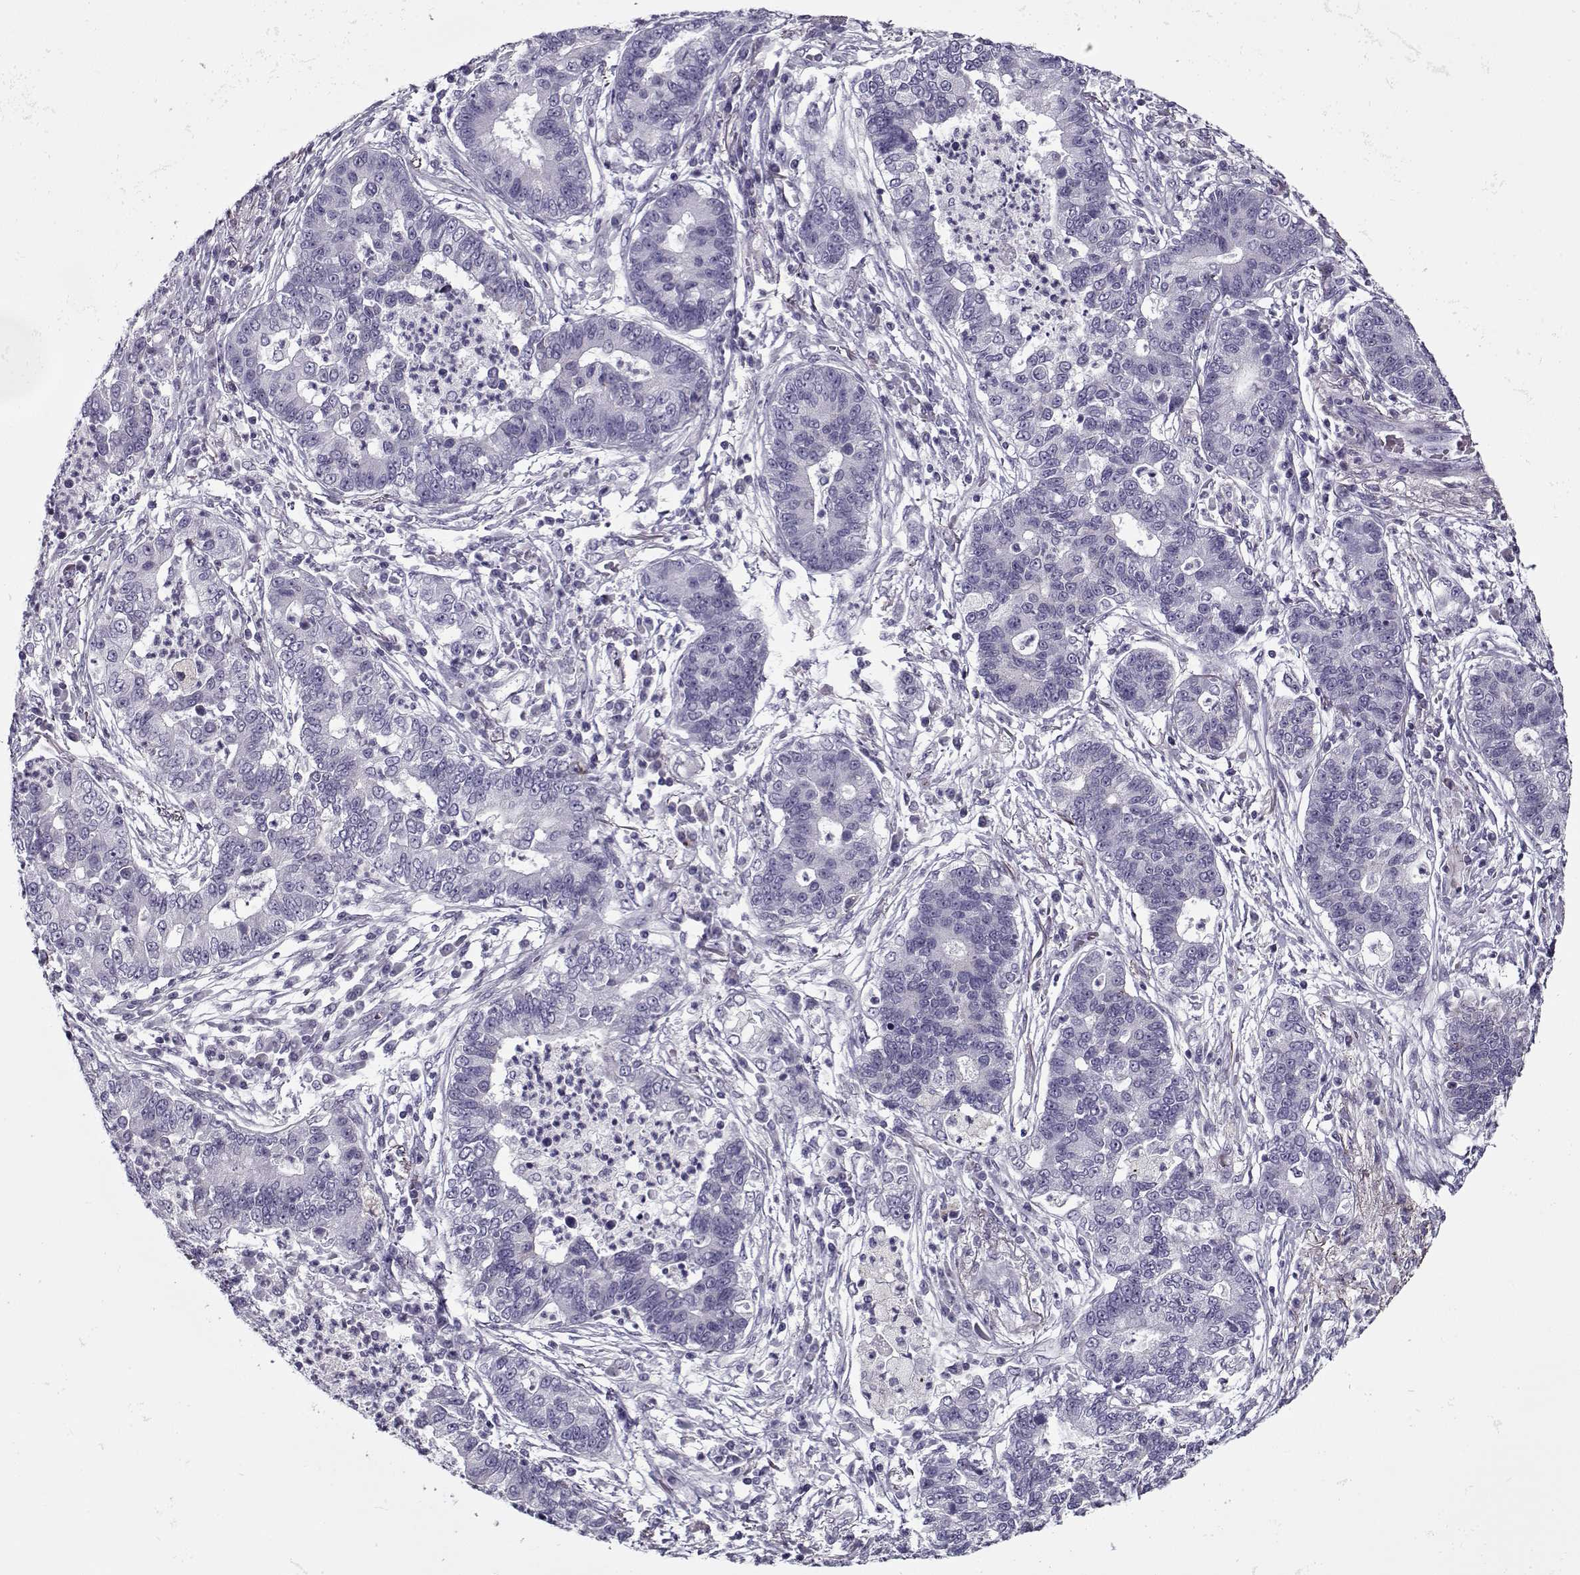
{"staining": {"intensity": "negative", "quantity": "none", "location": "none"}, "tissue": "lung cancer", "cell_type": "Tumor cells", "image_type": "cancer", "snomed": [{"axis": "morphology", "description": "Adenocarcinoma, NOS"}, {"axis": "topography", "description": "Lung"}], "caption": "Immunohistochemistry (IHC) of lung cancer (adenocarcinoma) demonstrates no expression in tumor cells. (Brightfield microscopy of DAB immunohistochemistry at high magnification).", "gene": "PP2D1", "patient": {"sex": "female", "age": 57}}